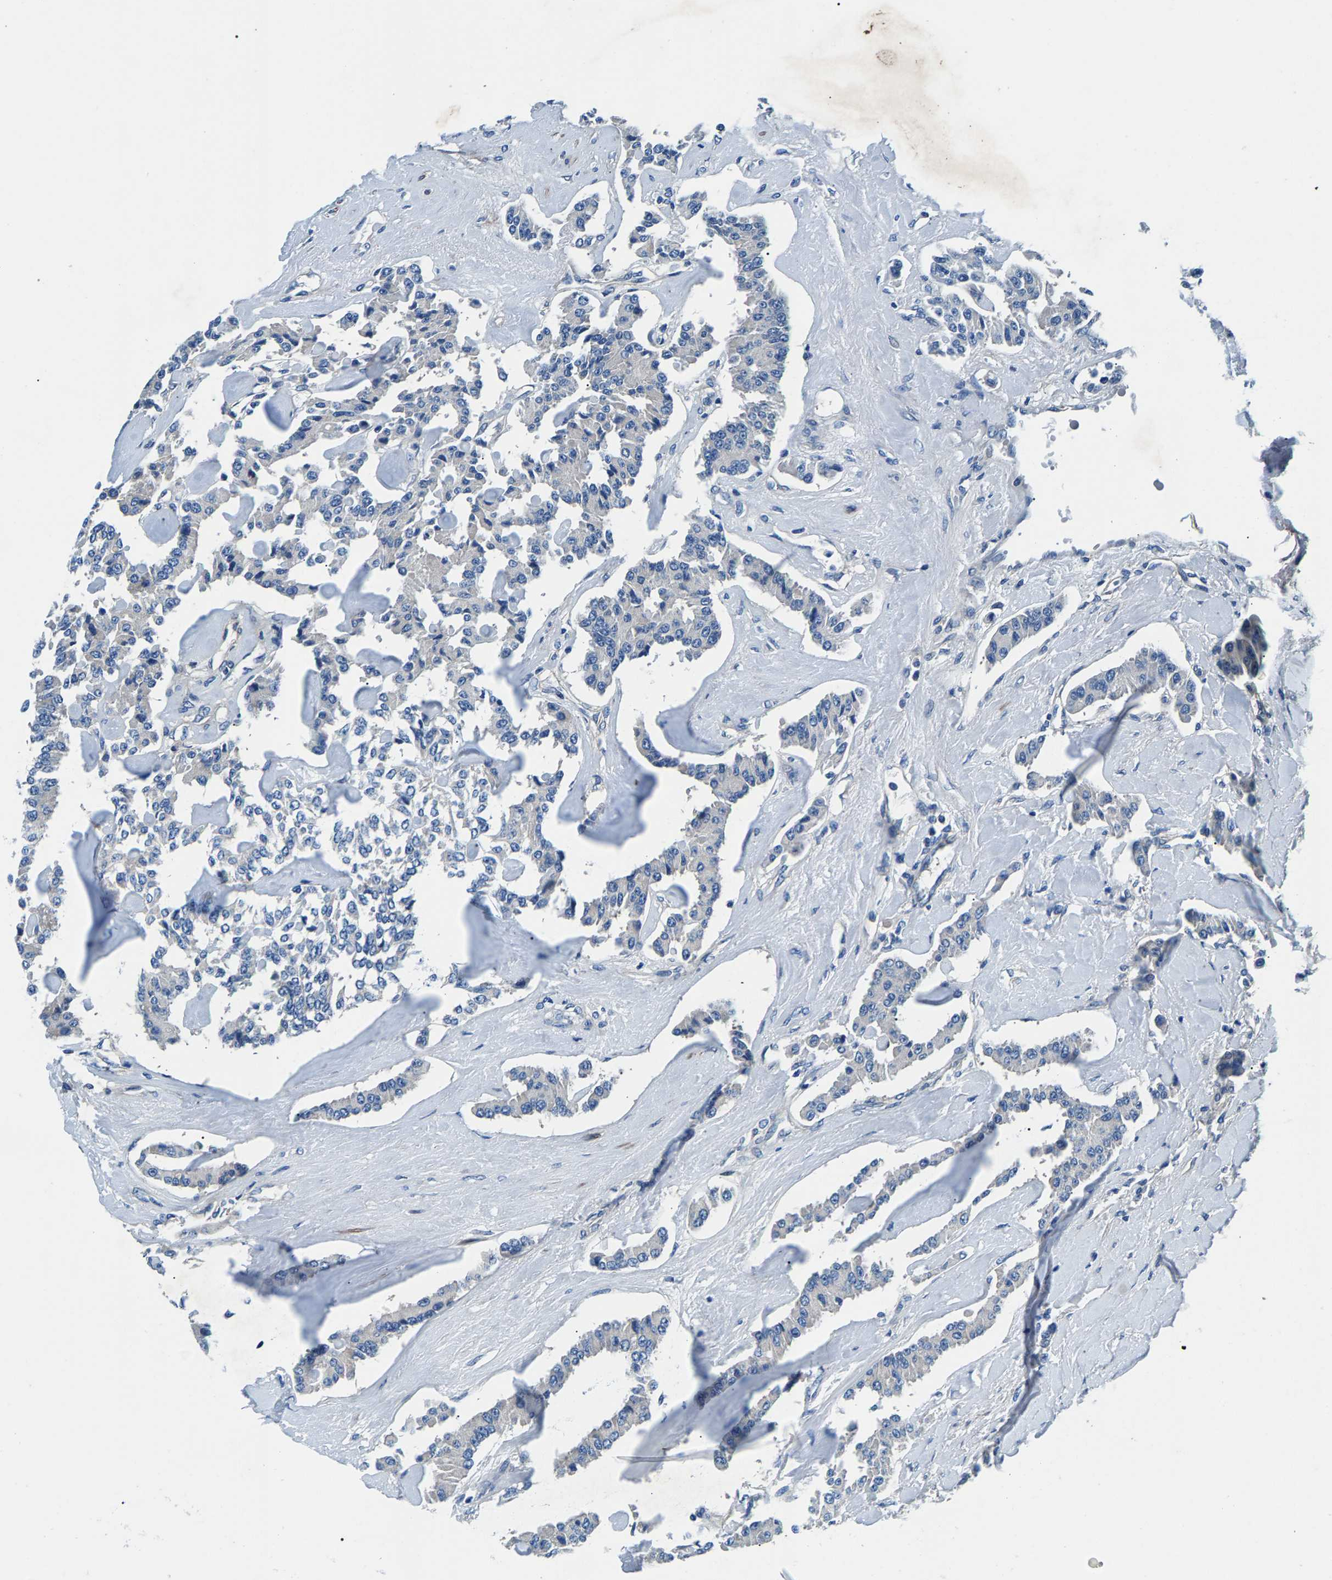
{"staining": {"intensity": "negative", "quantity": "none", "location": "none"}, "tissue": "carcinoid", "cell_type": "Tumor cells", "image_type": "cancer", "snomed": [{"axis": "morphology", "description": "Carcinoid, malignant, NOS"}, {"axis": "topography", "description": "Pancreas"}], "caption": "Protein analysis of carcinoid displays no significant positivity in tumor cells.", "gene": "CDRT4", "patient": {"sex": "male", "age": 41}}